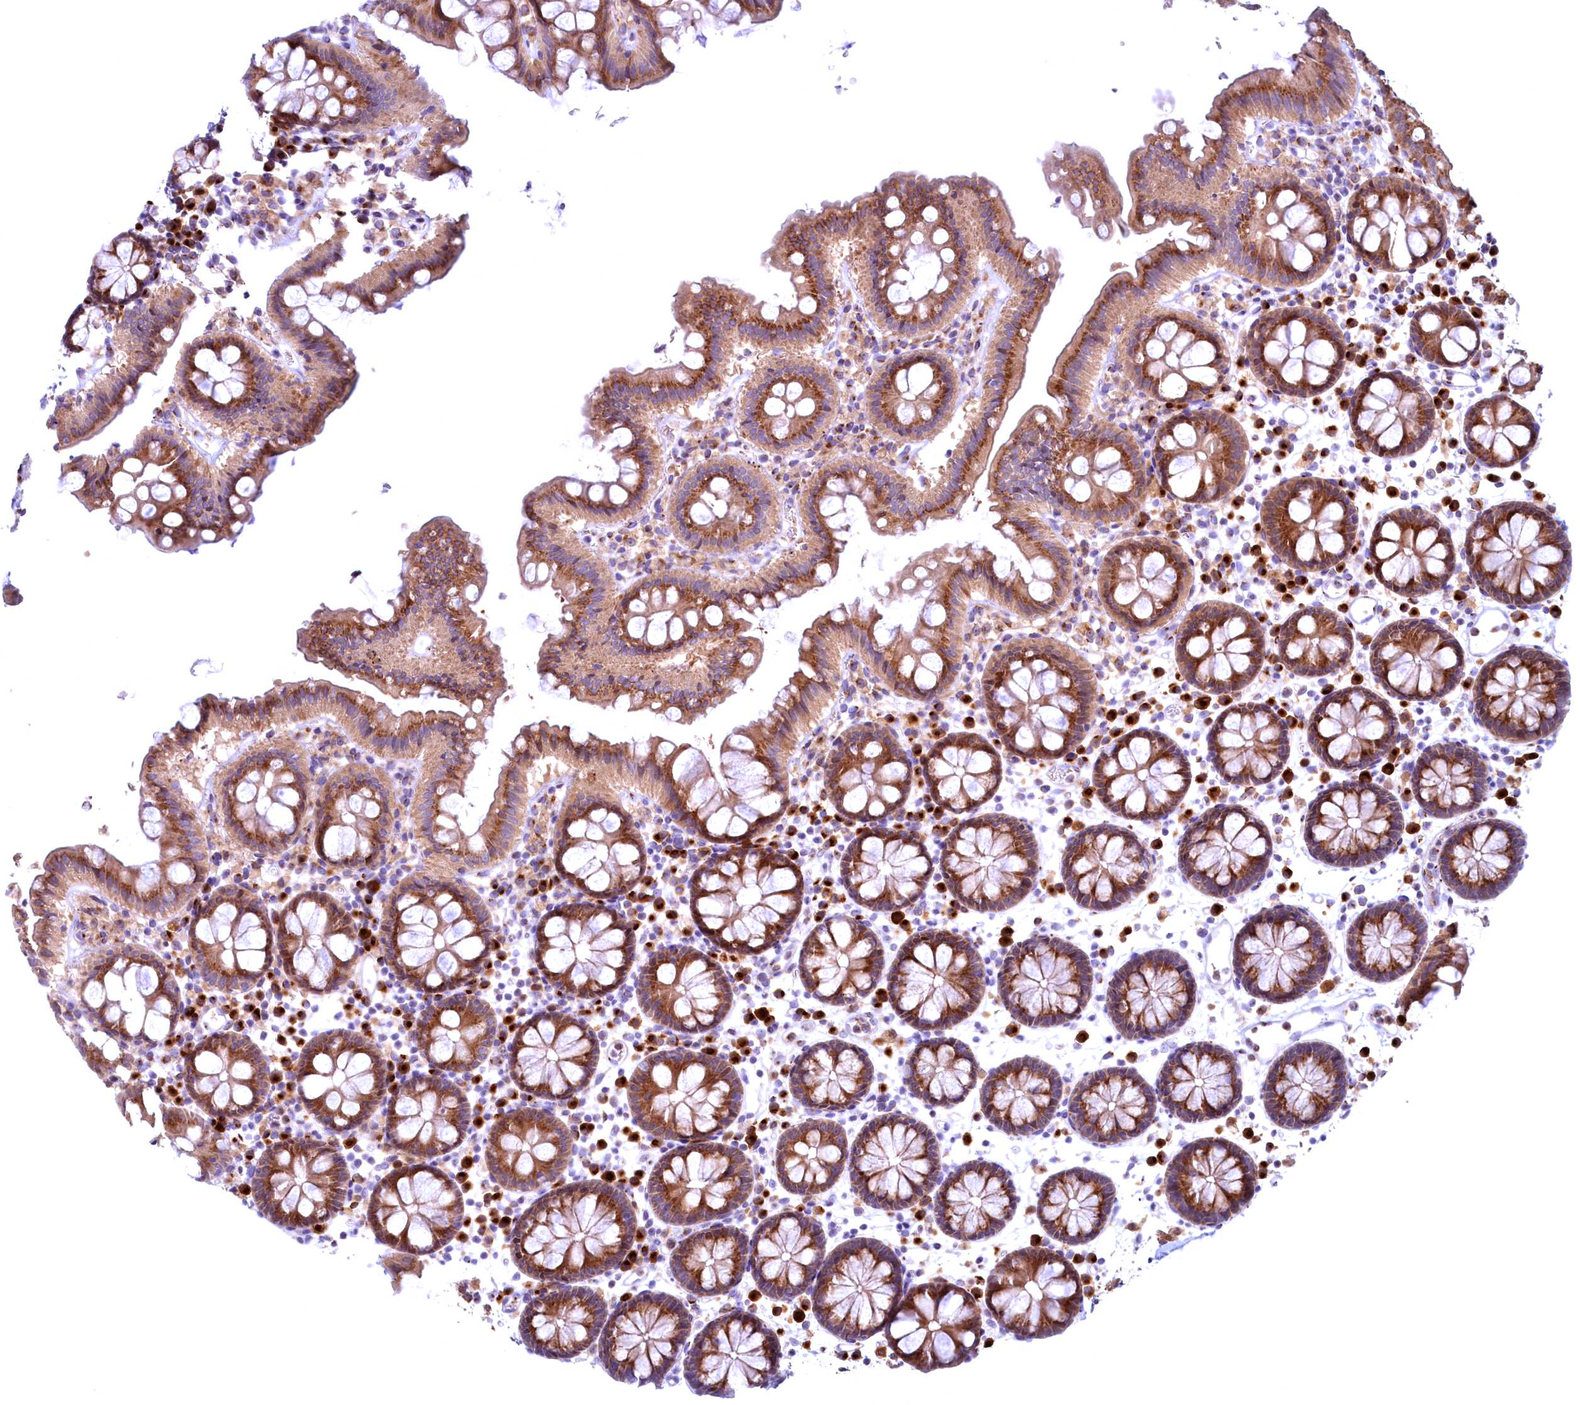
{"staining": {"intensity": "weak", "quantity": "25%-75%", "location": "cytoplasmic/membranous"}, "tissue": "colon", "cell_type": "Endothelial cells", "image_type": "normal", "snomed": [{"axis": "morphology", "description": "Normal tissue, NOS"}, {"axis": "topography", "description": "Colon"}], "caption": "Weak cytoplasmic/membranous protein positivity is appreciated in about 25%-75% of endothelial cells in colon. Immunohistochemistry (ihc) stains the protein of interest in brown and the nuclei are stained blue.", "gene": "BLVRB", "patient": {"sex": "male", "age": 75}}